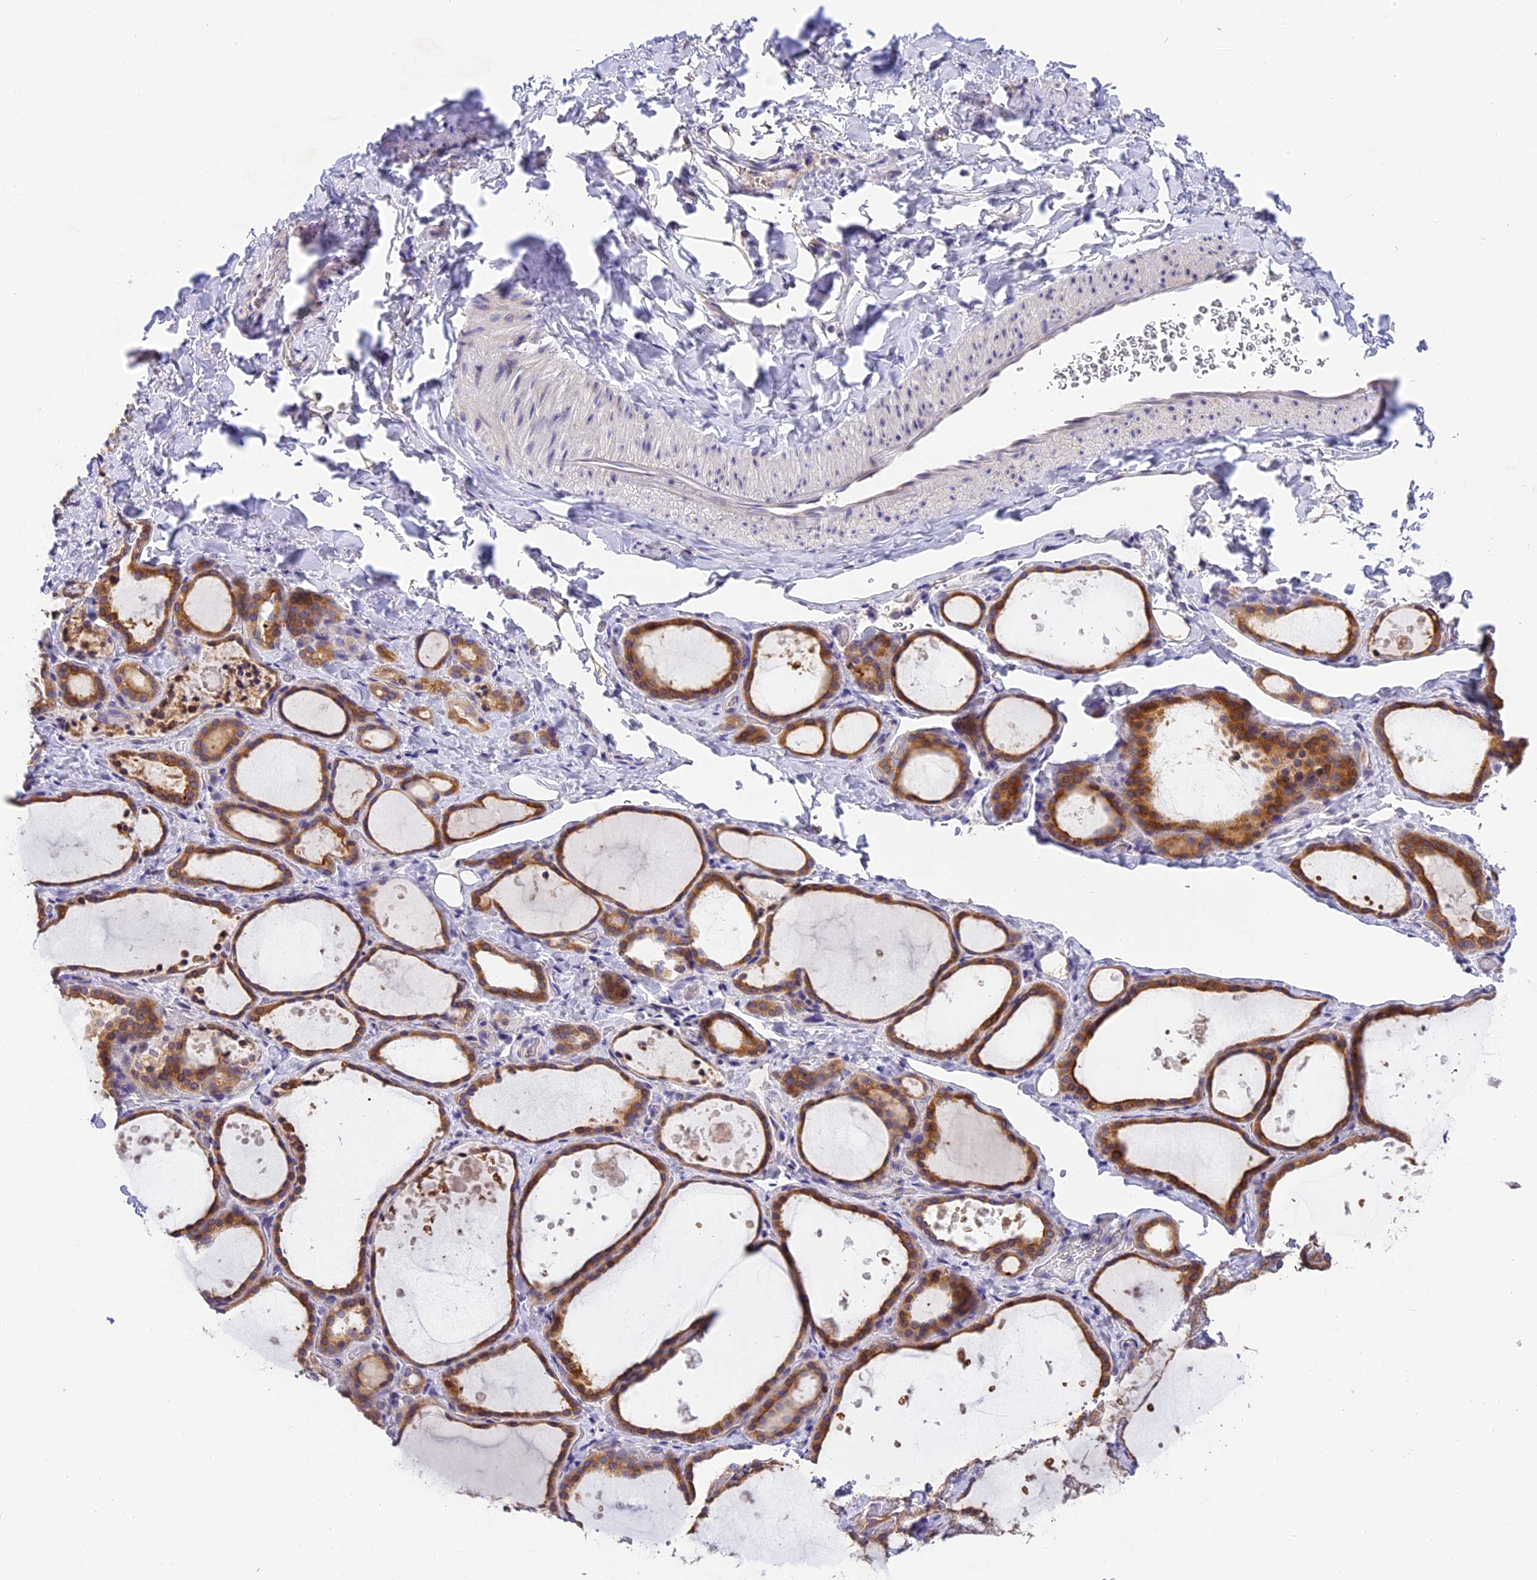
{"staining": {"intensity": "moderate", "quantity": ">75%", "location": "cytoplasmic/membranous"}, "tissue": "thyroid gland", "cell_type": "Glandular cells", "image_type": "normal", "snomed": [{"axis": "morphology", "description": "Normal tissue, NOS"}, {"axis": "topography", "description": "Thyroid gland"}], "caption": "The photomicrograph displays immunohistochemical staining of normal thyroid gland. There is moderate cytoplasmic/membranous staining is appreciated in about >75% of glandular cells. (DAB IHC with brightfield microscopy, high magnification).", "gene": "BSCL2", "patient": {"sex": "female", "age": 44}}